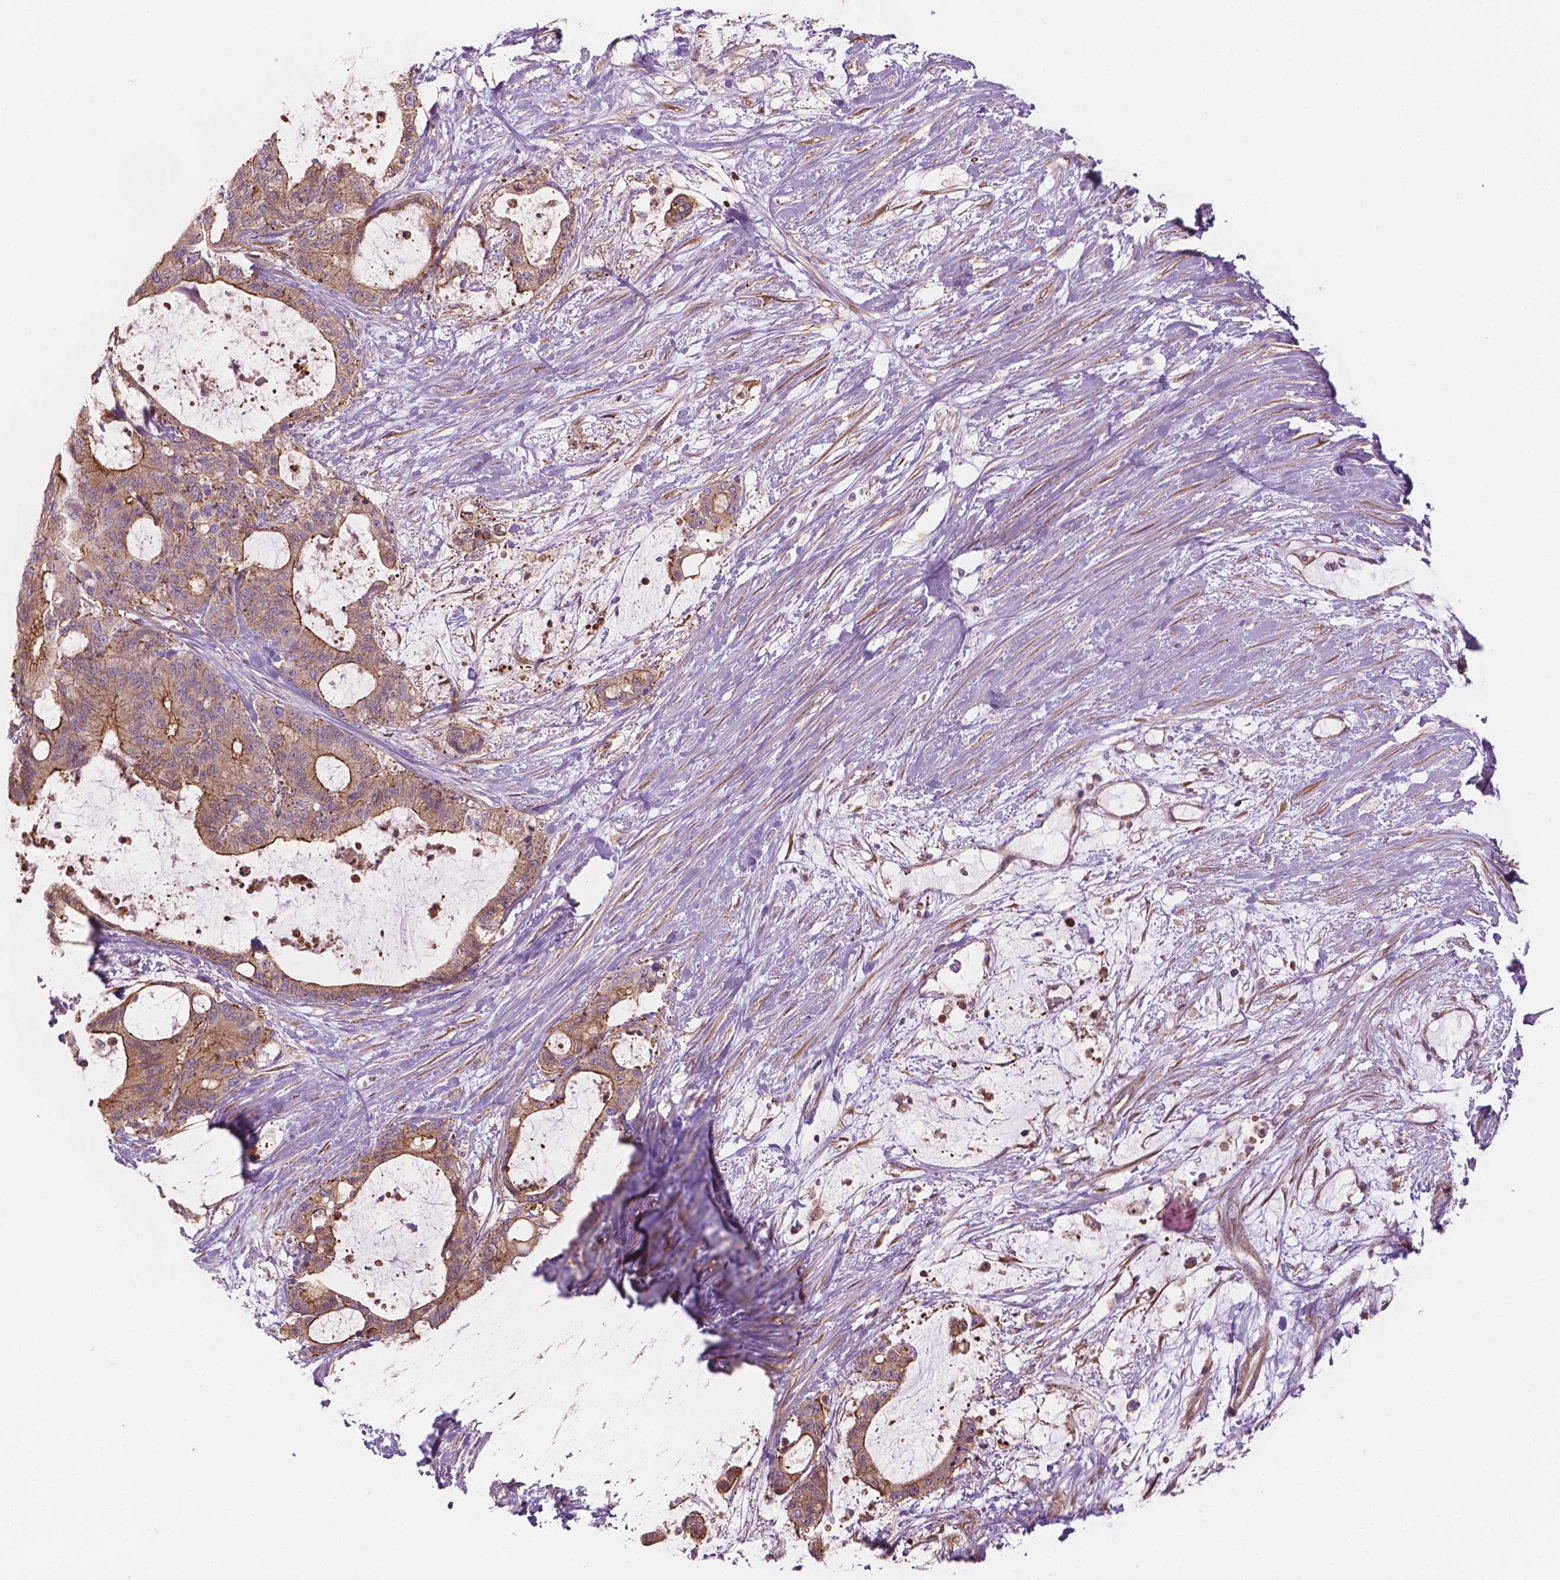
{"staining": {"intensity": "moderate", "quantity": ">75%", "location": "cytoplasmic/membranous"}, "tissue": "liver cancer", "cell_type": "Tumor cells", "image_type": "cancer", "snomed": [{"axis": "morphology", "description": "Normal tissue, NOS"}, {"axis": "morphology", "description": "Cholangiocarcinoma"}, {"axis": "topography", "description": "Liver"}, {"axis": "topography", "description": "Peripheral nerve tissue"}], "caption": "A brown stain labels moderate cytoplasmic/membranous staining of a protein in liver cholangiocarcinoma tumor cells. (brown staining indicates protein expression, while blue staining denotes nuclei).", "gene": "SURF4", "patient": {"sex": "female", "age": 73}}